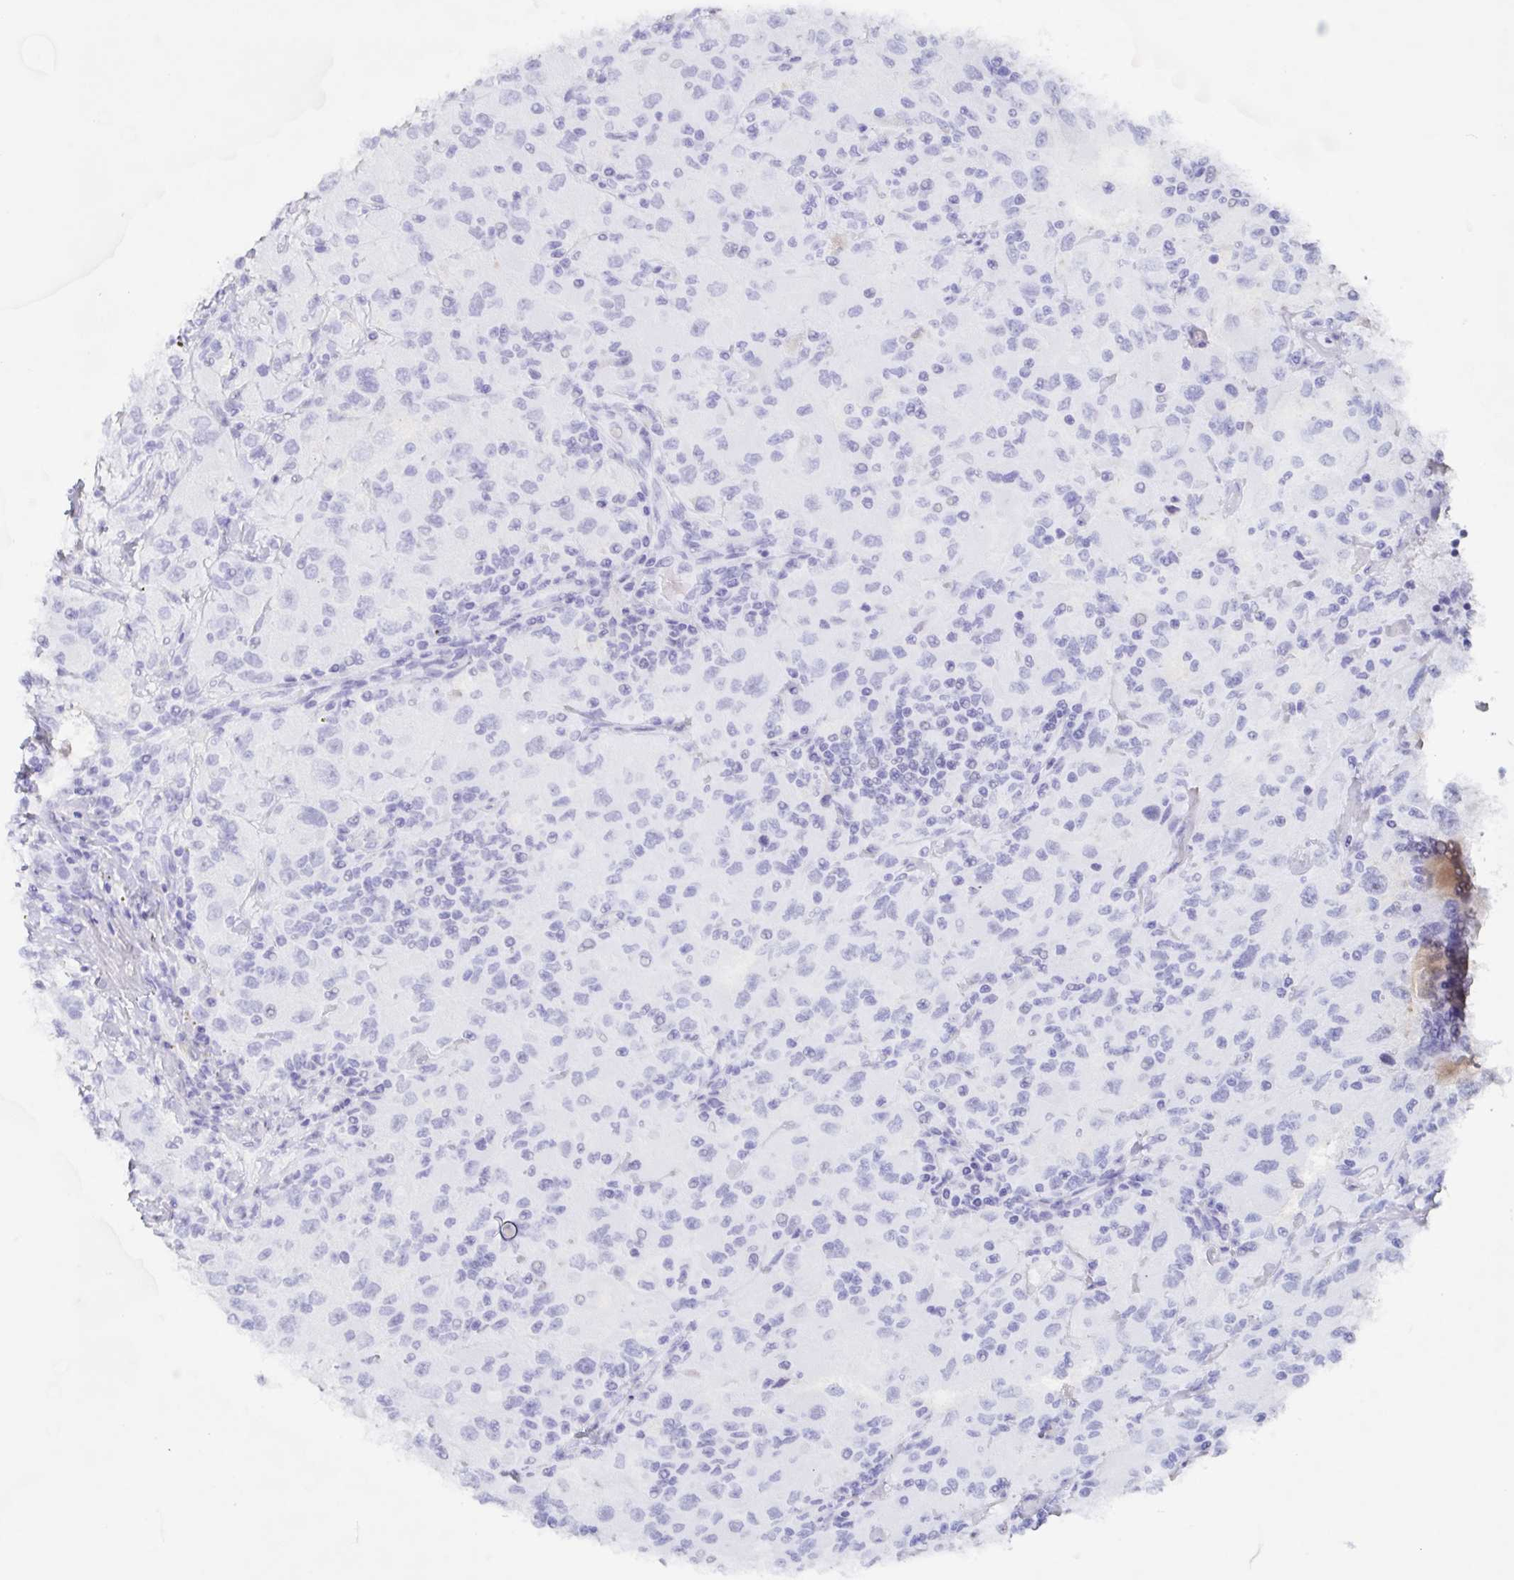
{"staining": {"intensity": "negative", "quantity": "none", "location": "none"}, "tissue": "renal cancer", "cell_type": "Tumor cells", "image_type": "cancer", "snomed": [{"axis": "morphology", "description": "Adenocarcinoma, NOS"}, {"axis": "topography", "description": "Kidney"}], "caption": "Immunohistochemistry (IHC) image of neoplastic tissue: human adenocarcinoma (renal) stained with DAB (3,3'-diaminobenzidine) displays no significant protein positivity in tumor cells.", "gene": "POU2F3", "patient": {"sex": "female", "age": 67}}